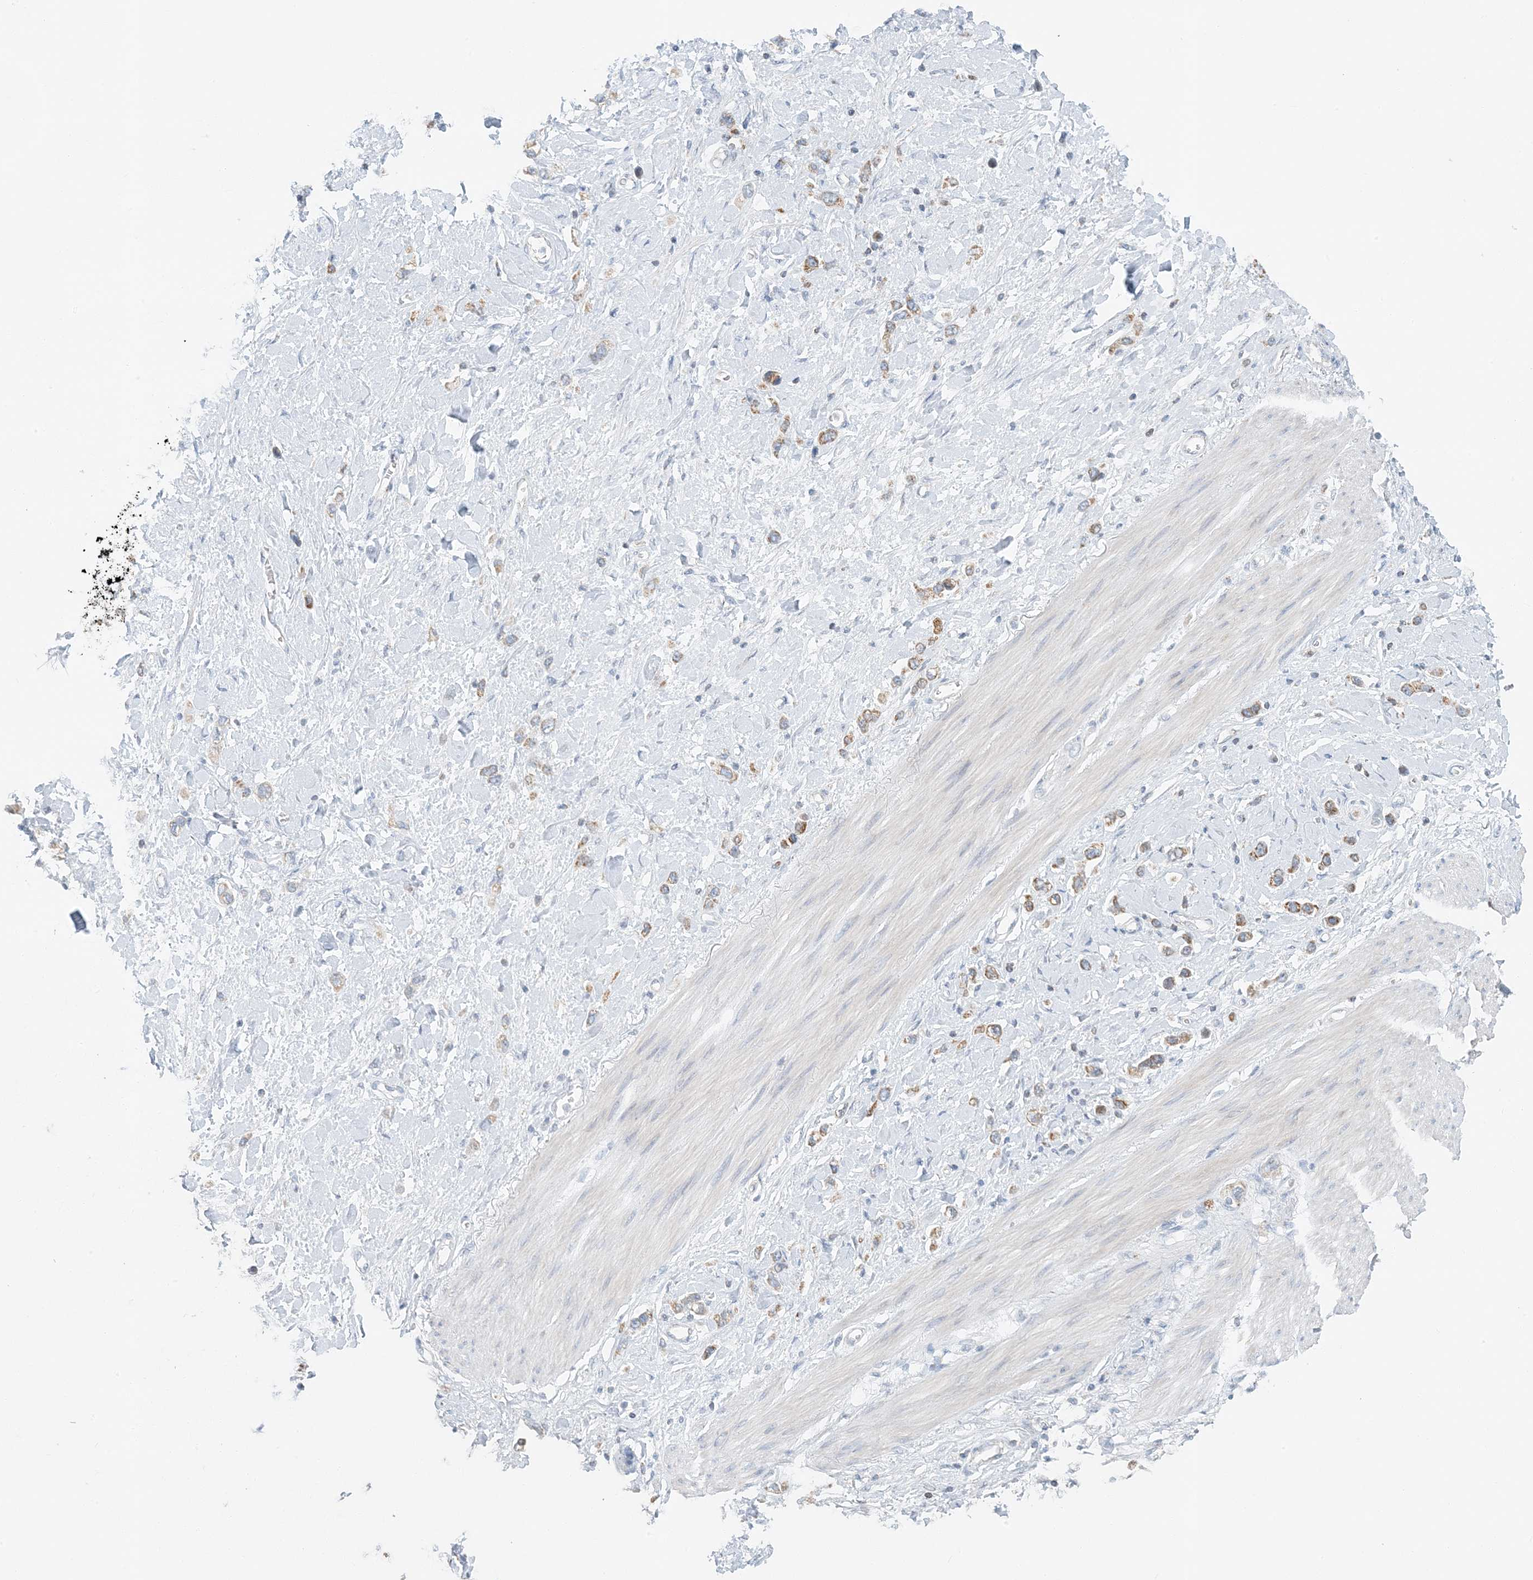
{"staining": {"intensity": "moderate", "quantity": "25%-75%", "location": "cytoplasmic/membranous"}, "tissue": "stomach cancer", "cell_type": "Tumor cells", "image_type": "cancer", "snomed": [{"axis": "morphology", "description": "Normal tissue, NOS"}, {"axis": "morphology", "description": "Adenocarcinoma, NOS"}, {"axis": "topography", "description": "Stomach, upper"}, {"axis": "topography", "description": "Stomach"}], "caption": "Protein positivity by immunohistochemistry shows moderate cytoplasmic/membranous positivity in about 25%-75% of tumor cells in adenocarcinoma (stomach). The protein of interest is stained brown, and the nuclei are stained in blue (DAB IHC with brightfield microscopy, high magnification).", "gene": "BDH1", "patient": {"sex": "female", "age": 65}}